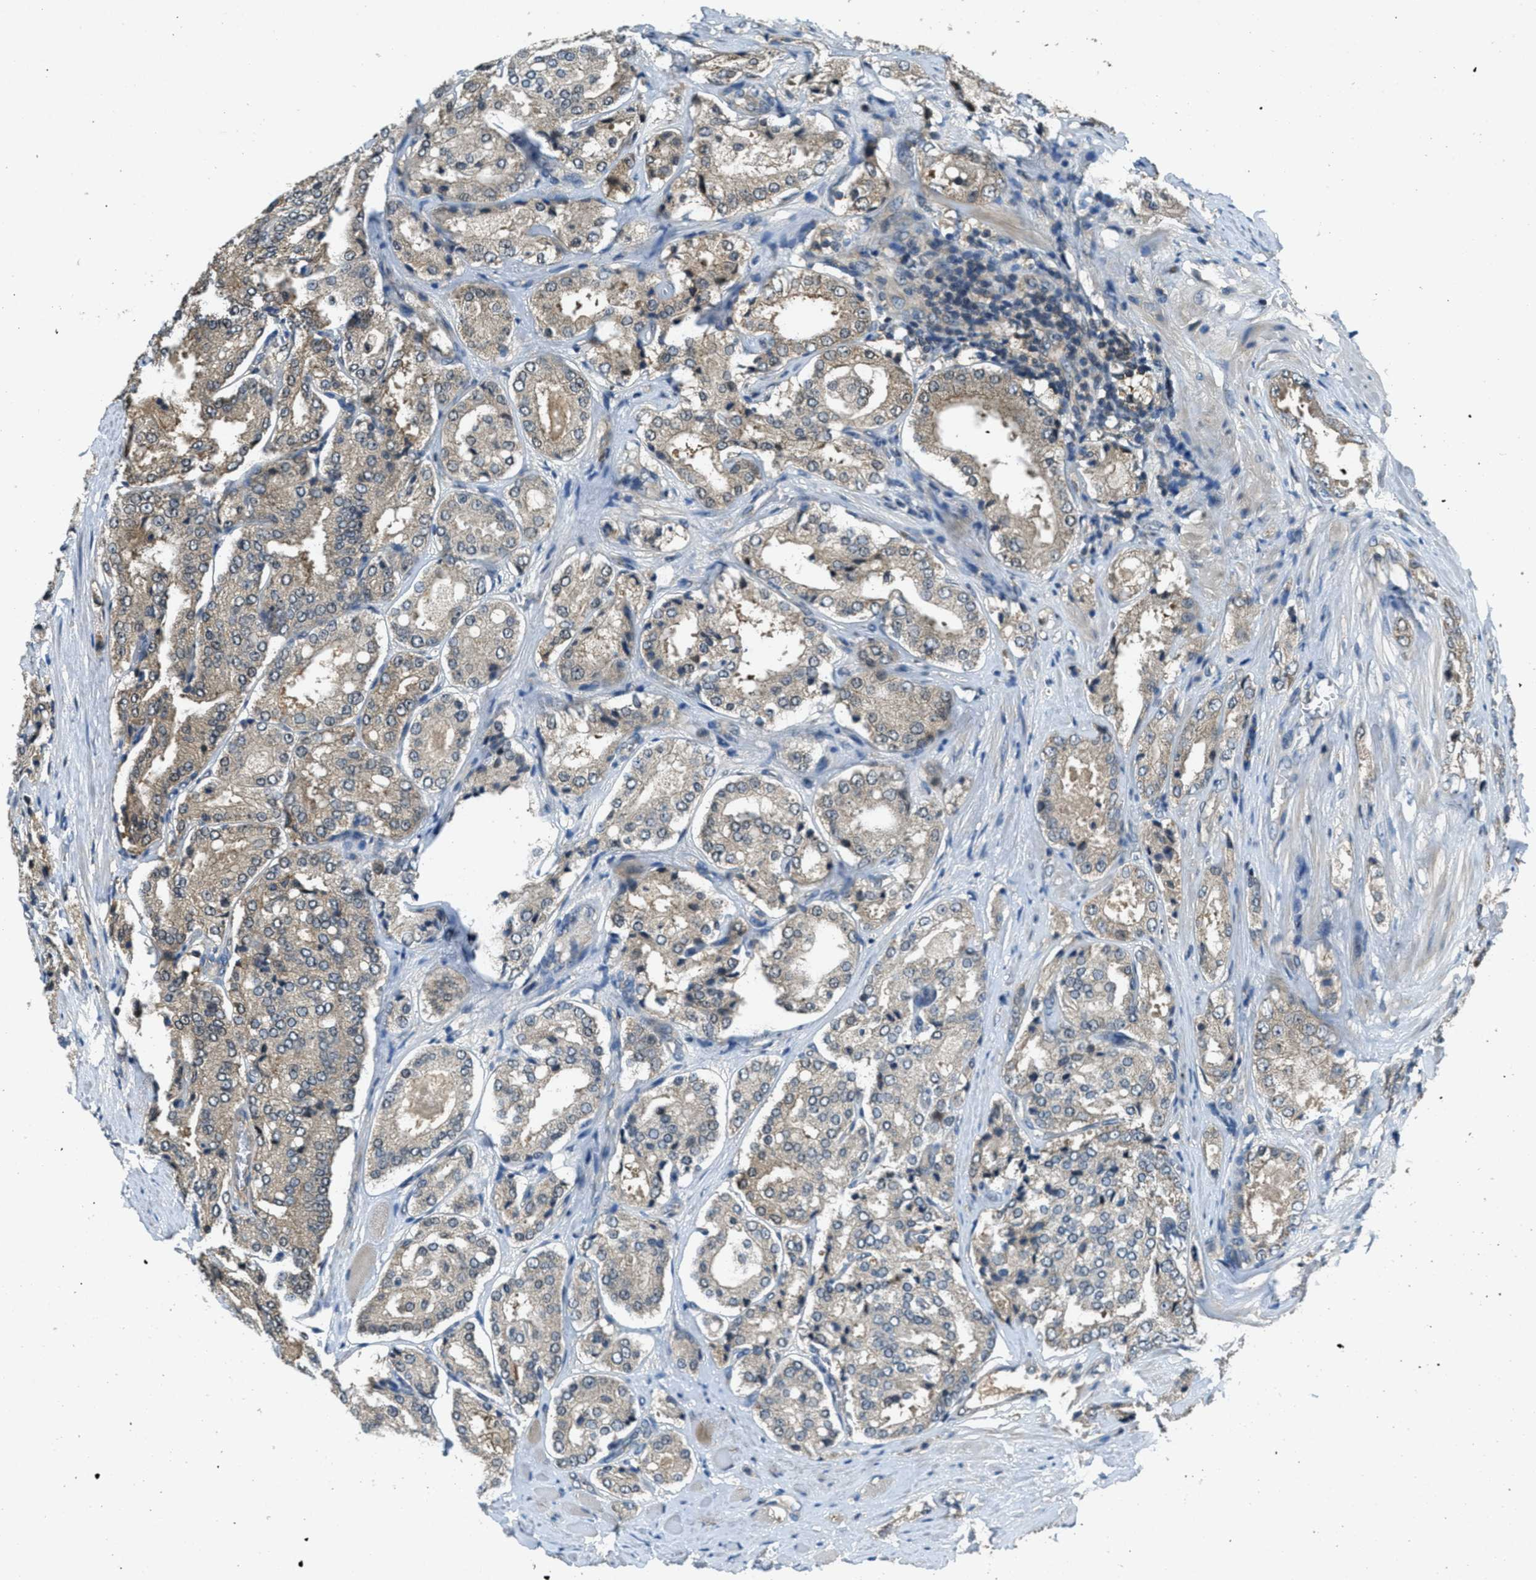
{"staining": {"intensity": "weak", "quantity": ">75%", "location": "cytoplasmic/membranous"}, "tissue": "prostate cancer", "cell_type": "Tumor cells", "image_type": "cancer", "snomed": [{"axis": "morphology", "description": "Adenocarcinoma, High grade"}, {"axis": "topography", "description": "Prostate"}], "caption": "A low amount of weak cytoplasmic/membranous staining is present in approximately >75% of tumor cells in prostate cancer (high-grade adenocarcinoma) tissue.", "gene": "DUSP6", "patient": {"sex": "male", "age": 65}}